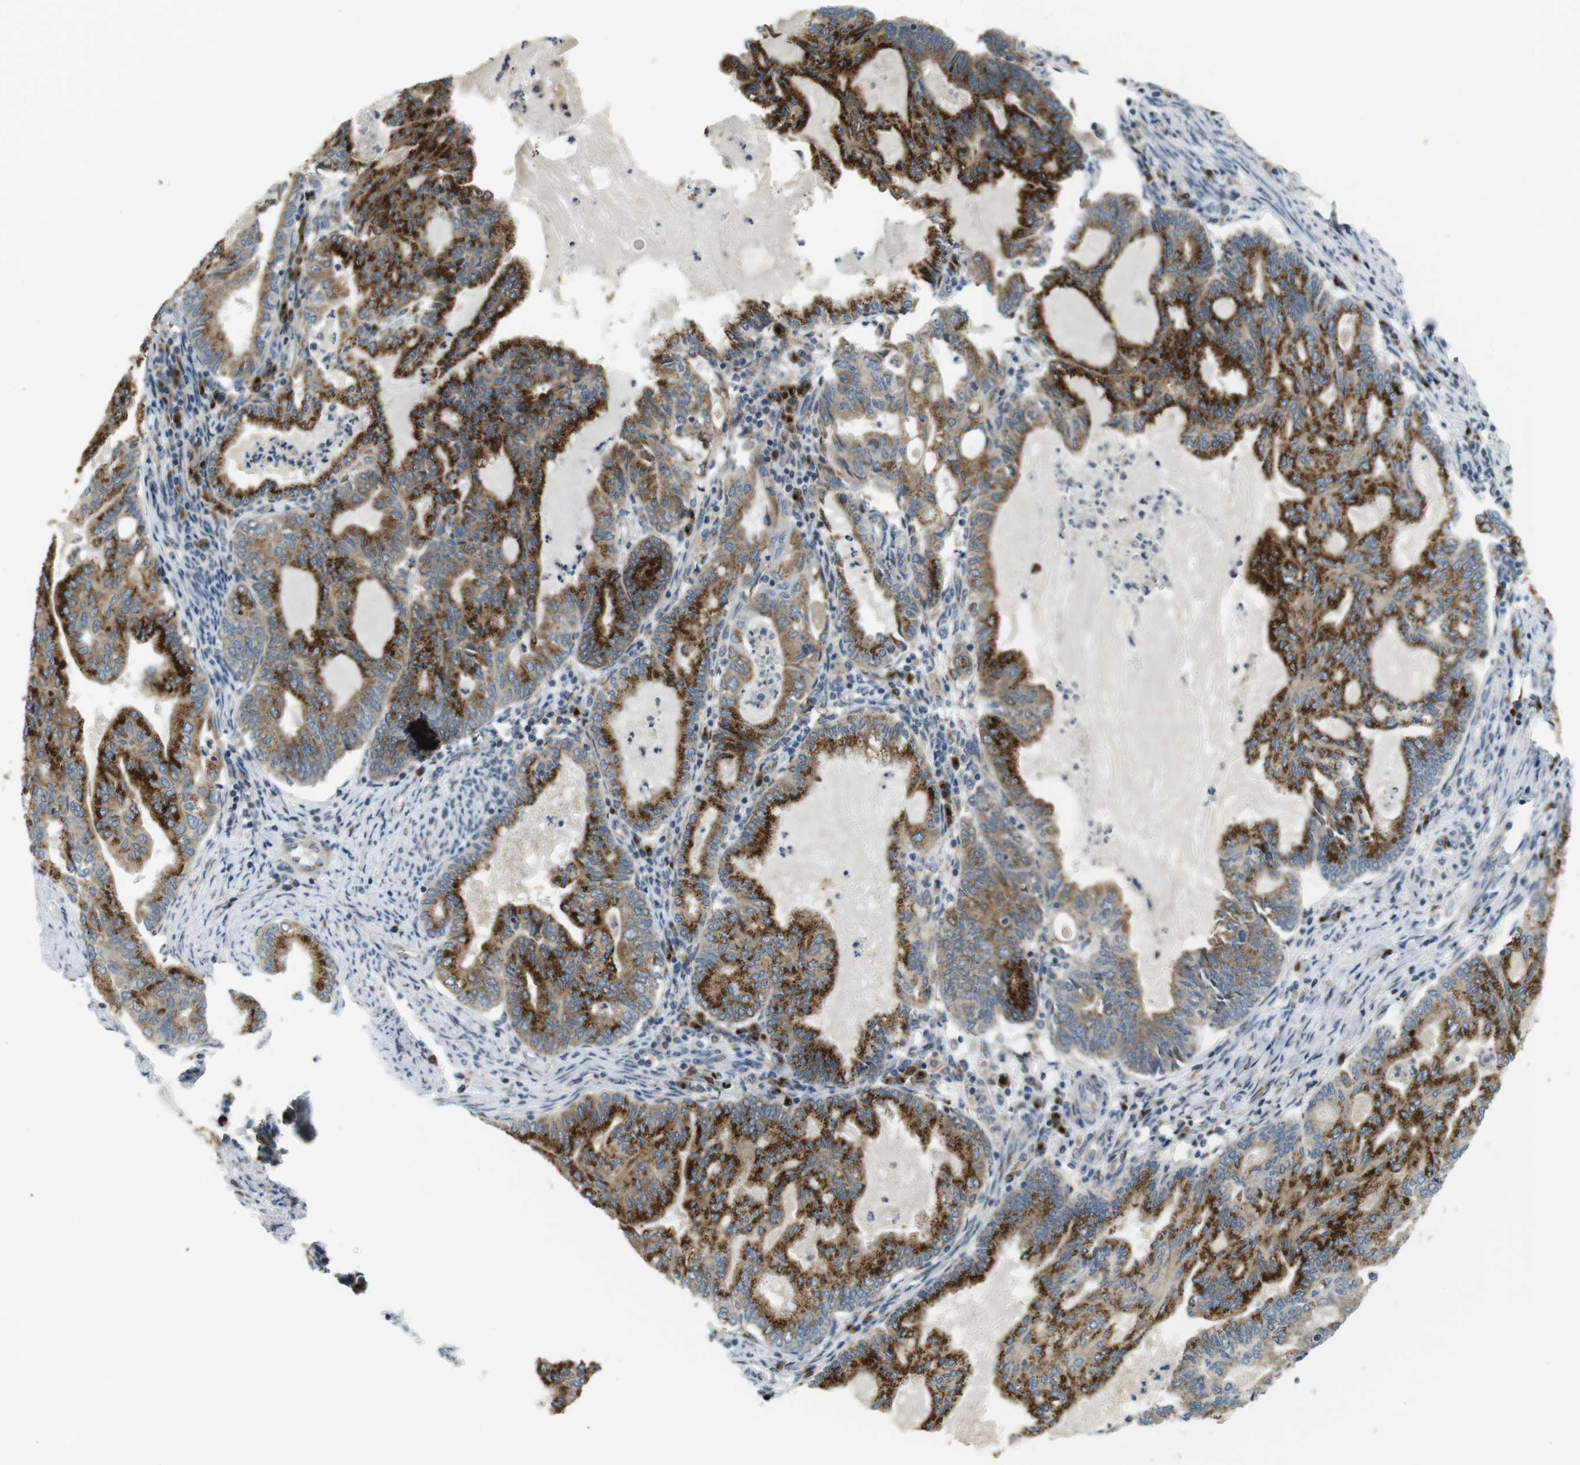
{"staining": {"intensity": "strong", "quantity": ">75%", "location": "cytoplasmic/membranous"}, "tissue": "endometrial cancer", "cell_type": "Tumor cells", "image_type": "cancer", "snomed": [{"axis": "morphology", "description": "Adenocarcinoma, NOS"}, {"axis": "topography", "description": "Endometrium"}], "caption": "A histopathology image of human adenocarcinoma (endometrial) stained for a protein reveals strong cytoplasmic/membranous brown staining in tumor cells.", "gene": "TMEM143", "patient": {"sex": "female", "age": 86}}